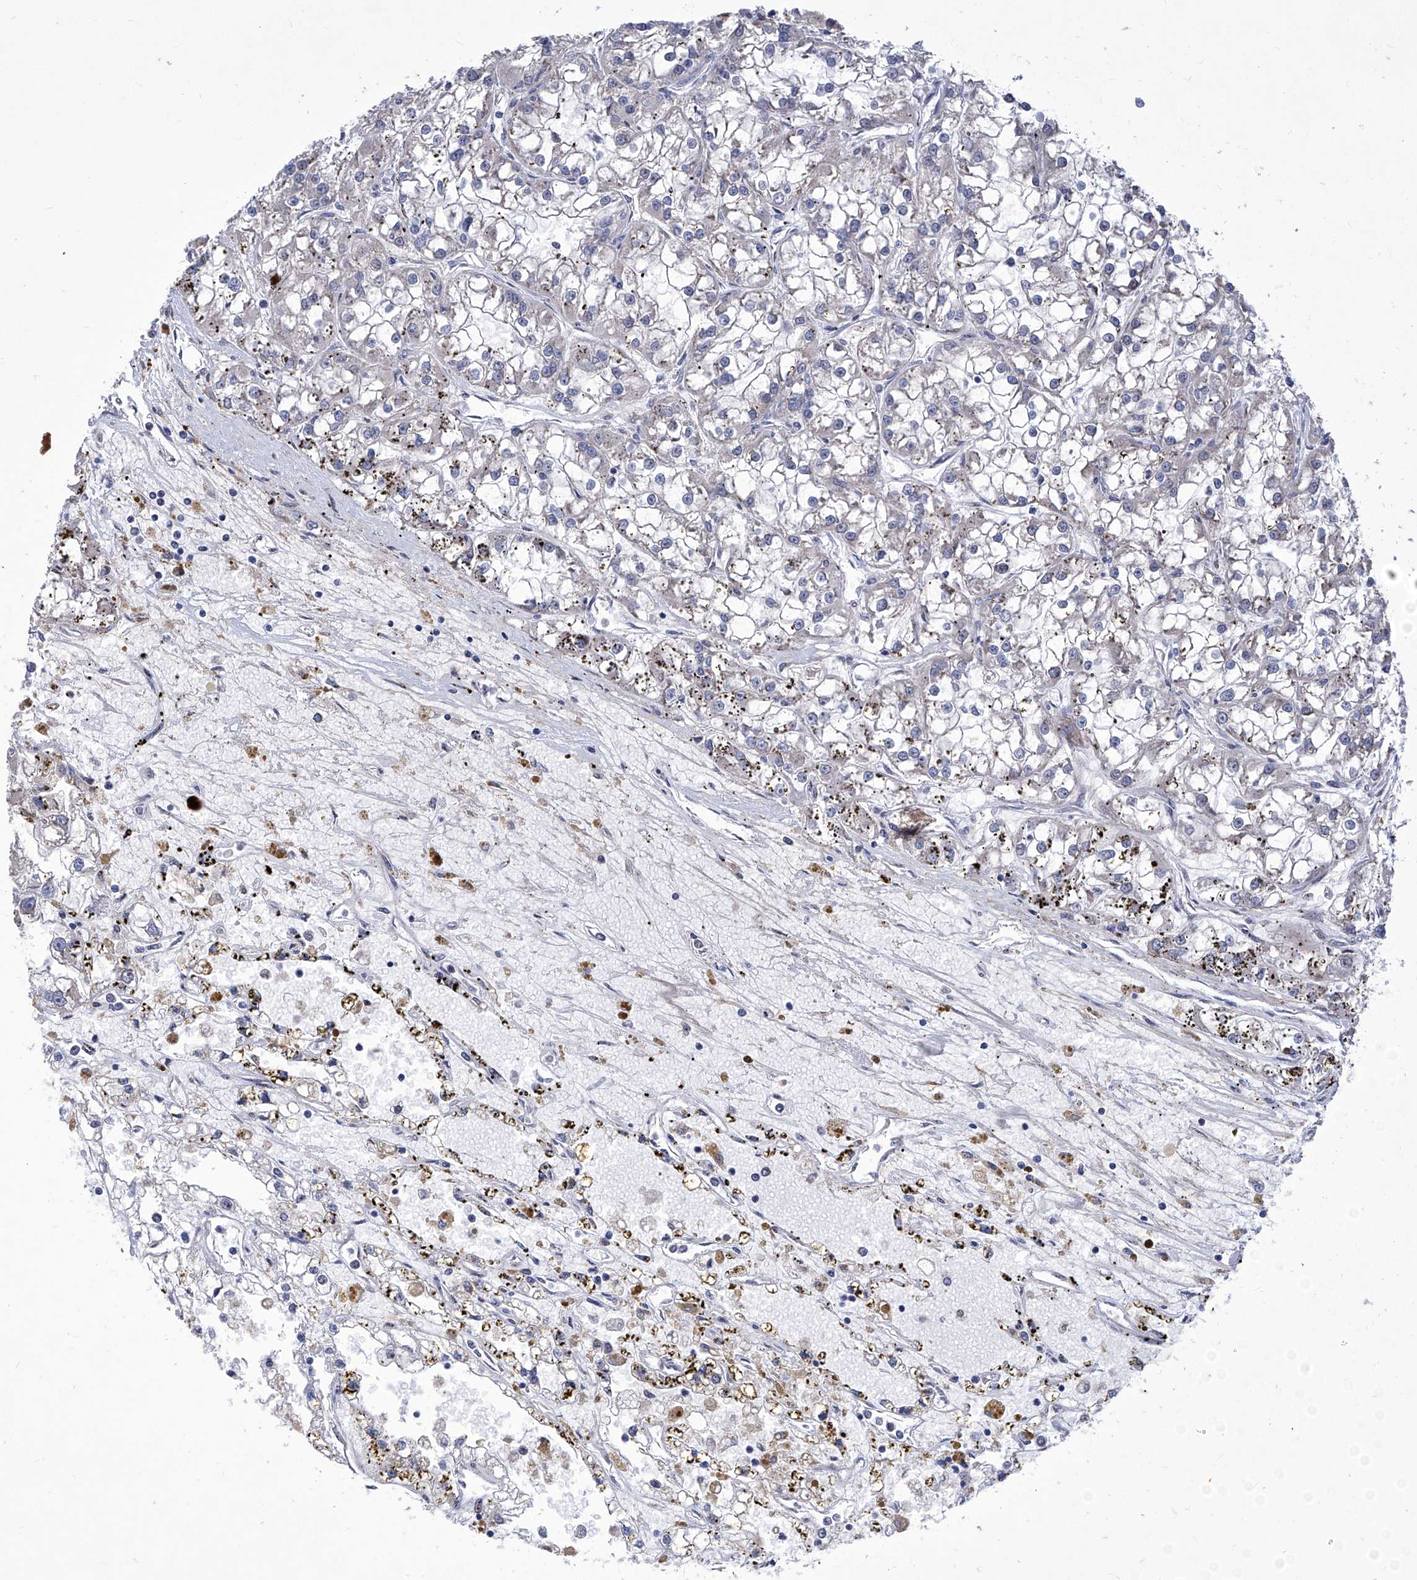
{"staining": {"intensity": "negative", "quantity": "none", "location": "none"}, "tissue": "renal cancer", "cell_type": "Tumor cells", "image_type": "cancer", "snomed": [{"axis": "morphology", "description": "Adenocarcinoma, NOS"}, {"axis": "topography", "description": "Kidney"}], "caption": "DAB immunohistochemical staining of renal cancer (adenocarcinoma) exhibits no significant positivity in tumor cells.", "gene": "KTI12", "patient": {"sex": "female", "age": 52}}